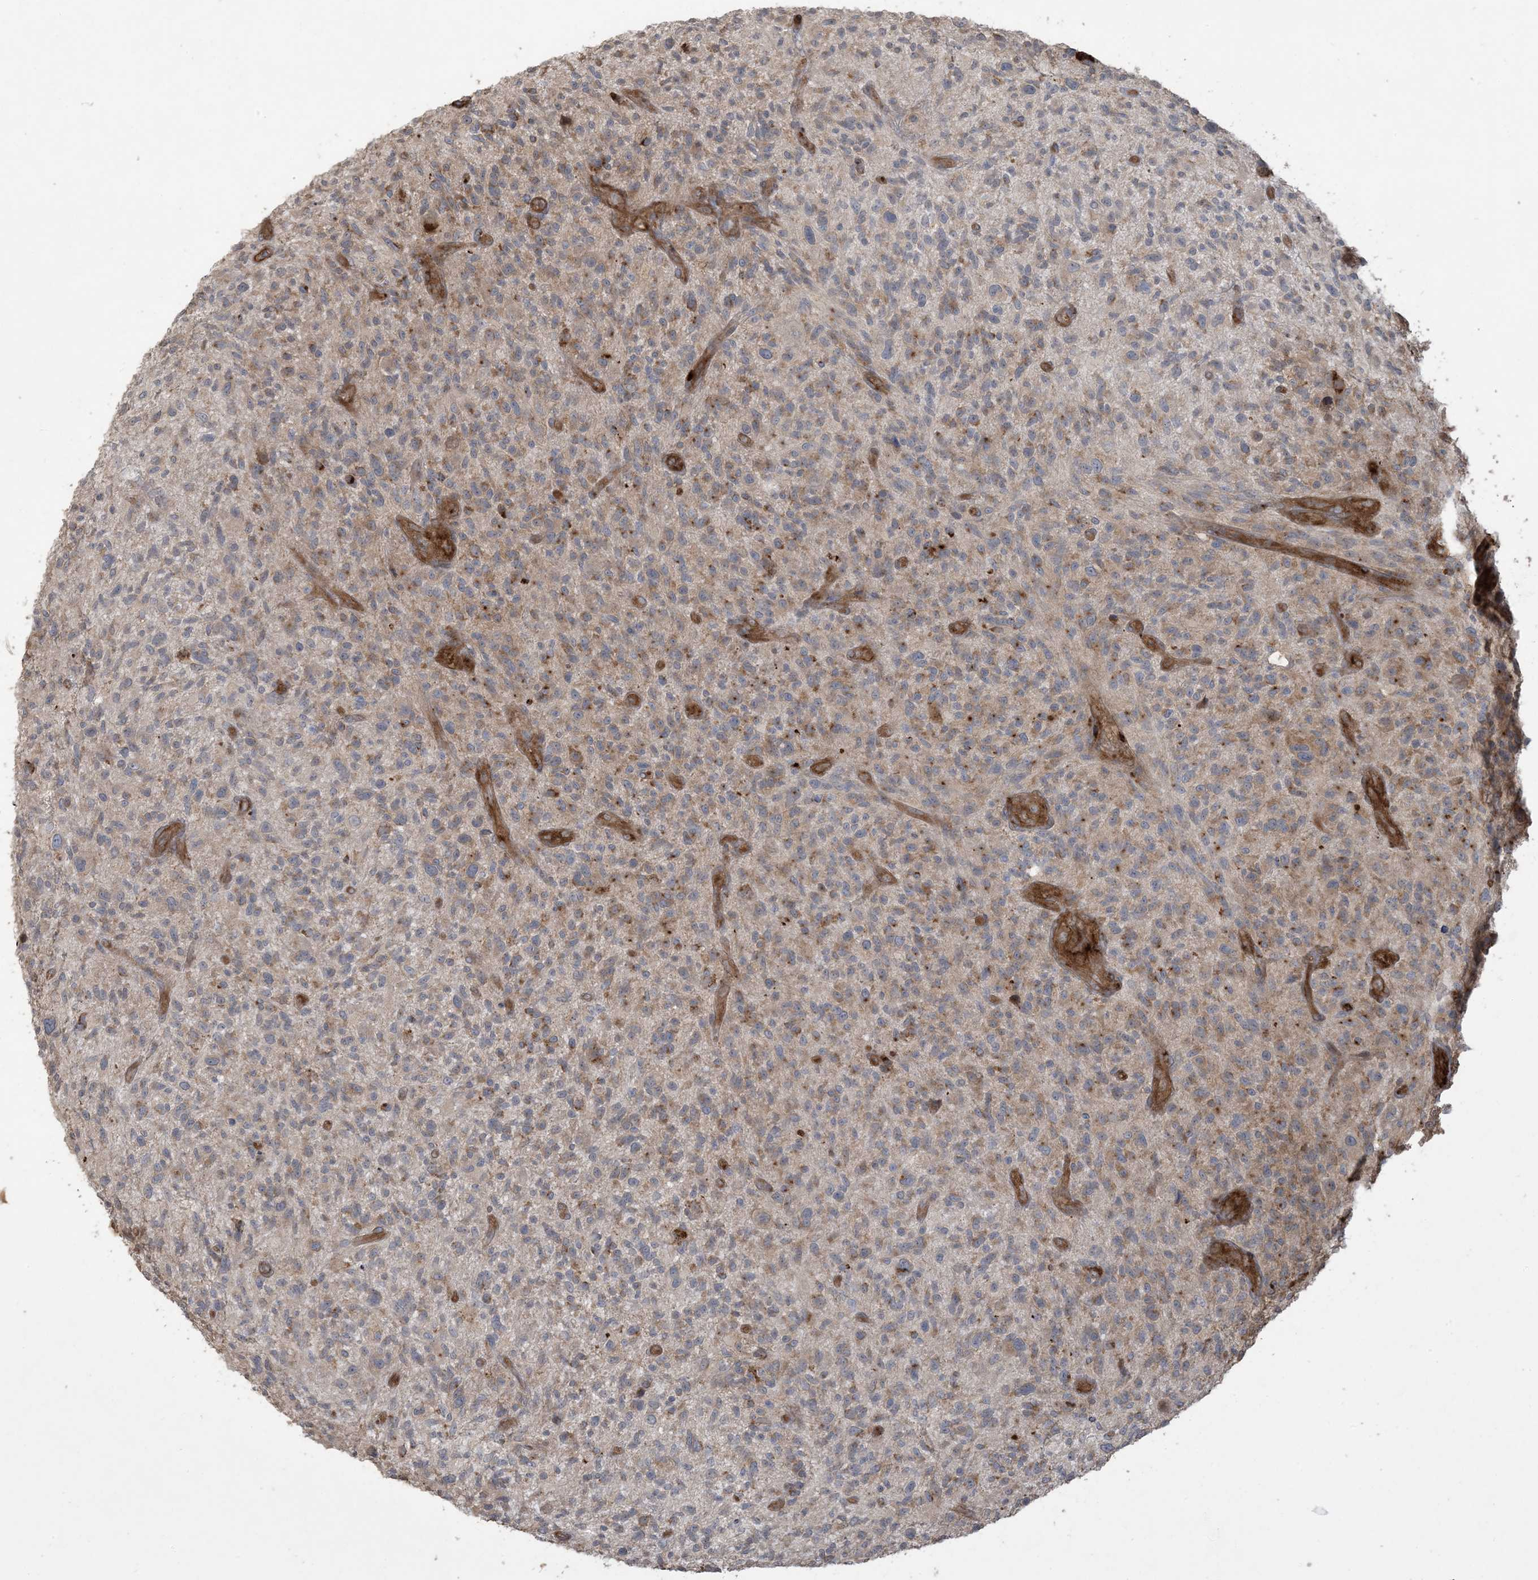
{"staining": {"intensity": "weak", "quantity": "25%-75%", "location": "cytoplasmic/membranous"}, "tissue": "glioma", "cell_type": "Tumor cells", "image_type": "cancer", "snomed": [{"axis": "morphology", "description": "Glioma, malignant, High grade"}, {"axis": "topography", "description": "Brain"}], "caption": "Protein staining shows weak cytoplasmic/membranous expression in about 25%-75% of tumor cells in glioma.", "gene": "KLHL18", "patient": {"sex": "male", "age": 47}}